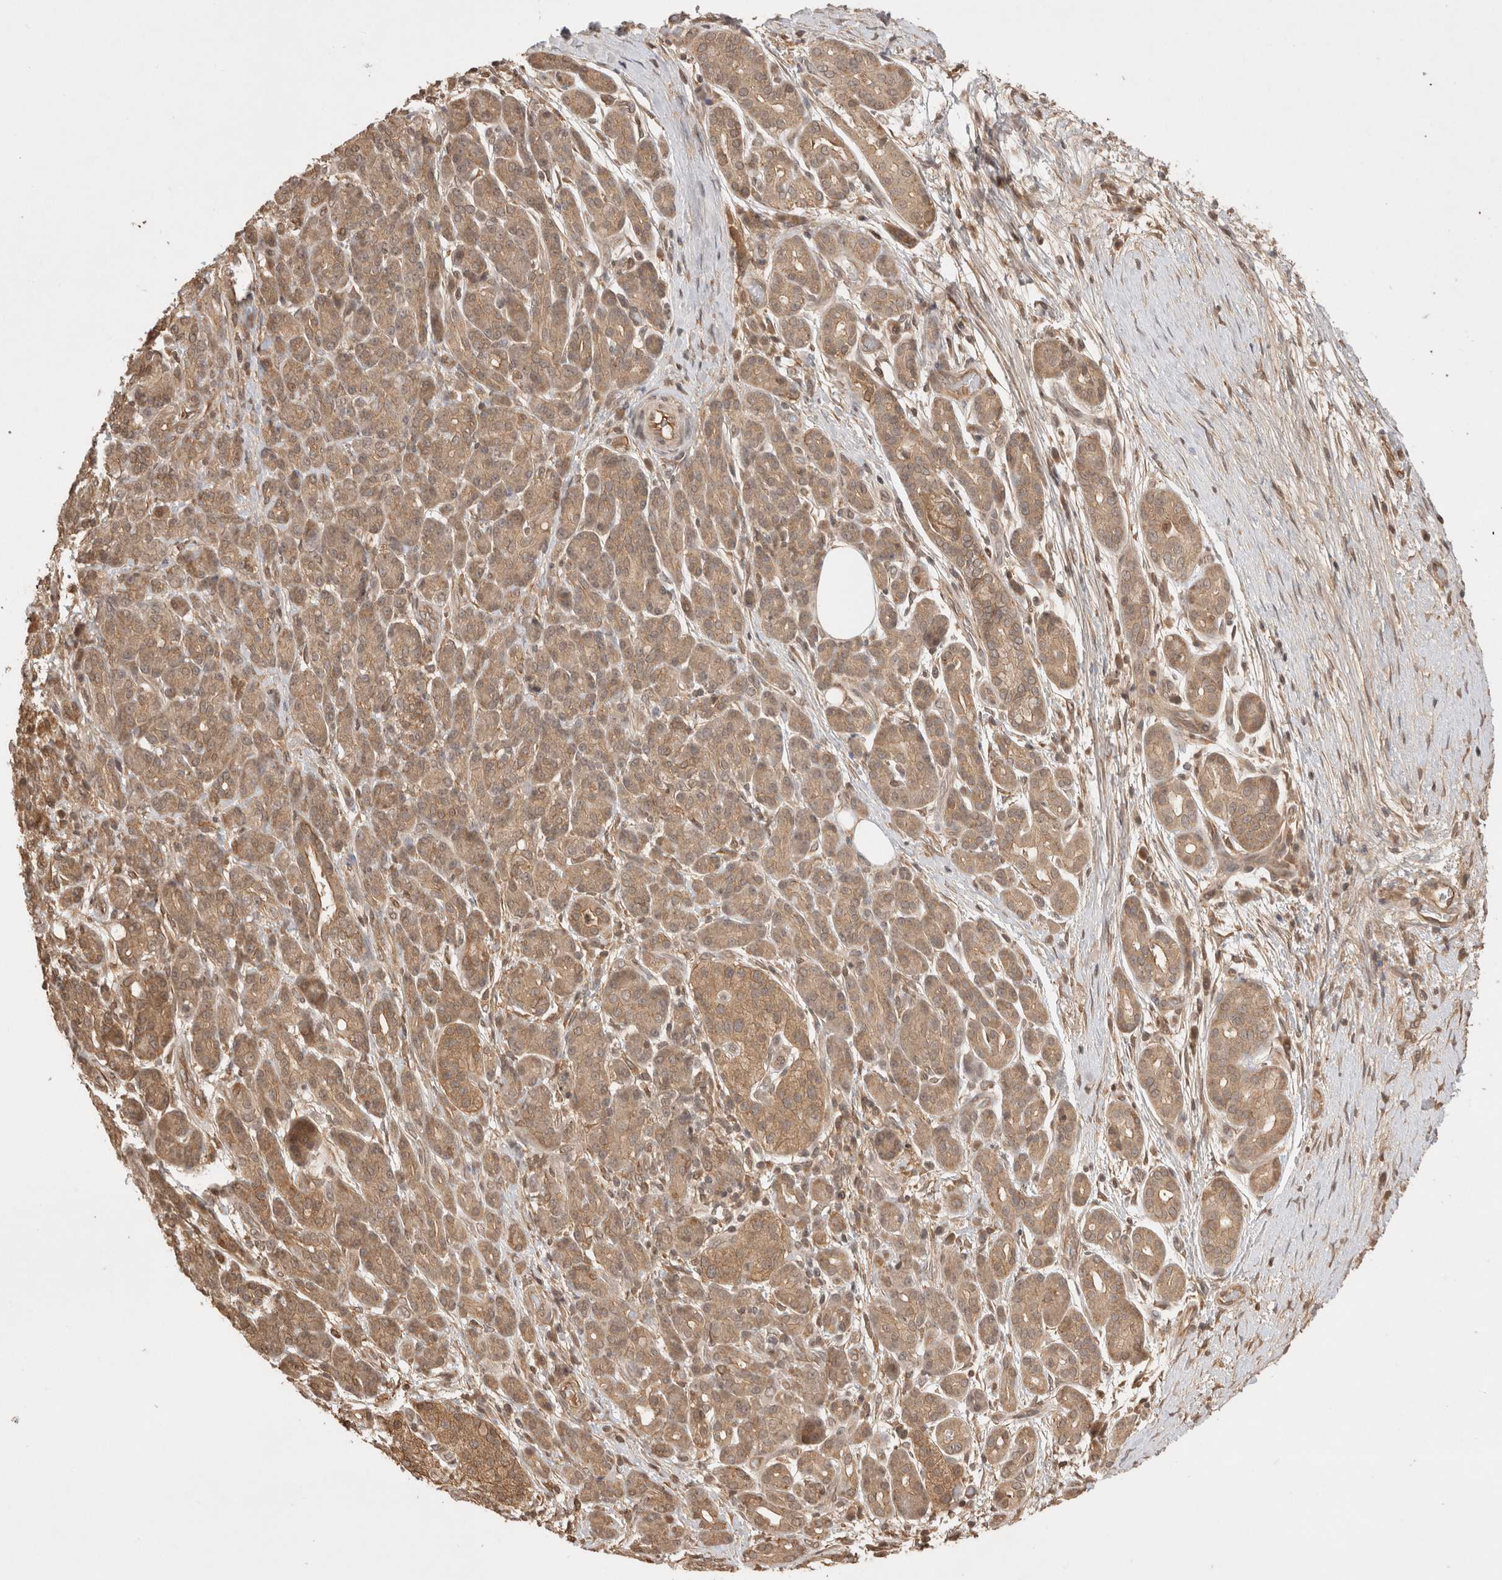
{"staining": {"intensity": "moderate", "quantity": ">75%", "location": "cytoplasmic/membranous"}, "tissue": "pancreatic cancer", "cell_type": "Tumor cells", "image_type": "cancer", "snomed": [{"axis": "morphology", "description": "Adenocarcinoma, NOS"}, {"axis": "topography", "description": "Pancreas"}], "caption": "The photomicrograph exhibits staining of pancreatic adenocarcinoma, revealing moderate cytoplasmic/membranous protein expression (brown color) within tumor cells. (DAB IHC, brown staining for protein, blue staining for nuclei).", "gene": "PRMT3", "patient": {"sex": "male", "age": 72}}